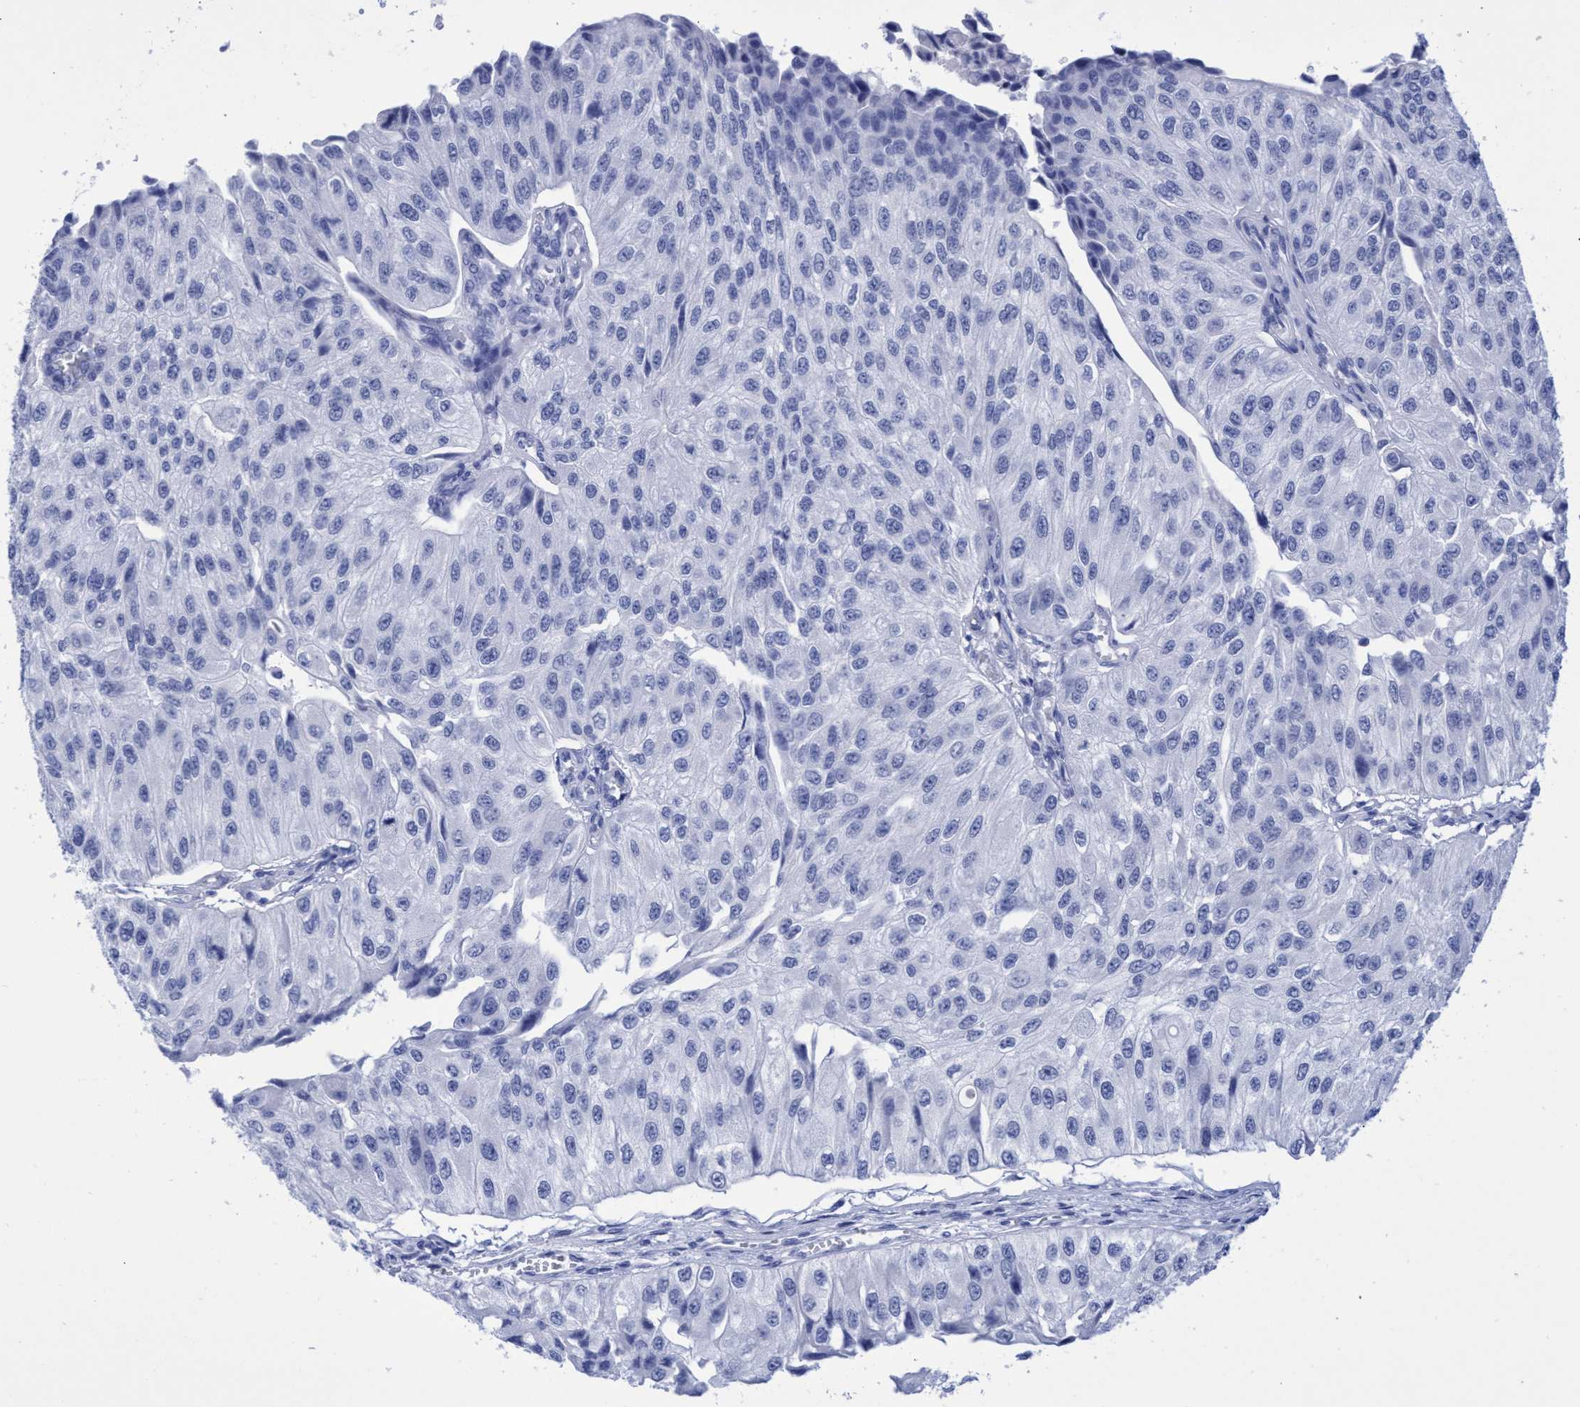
{"staining": {"intensity": "negative", "quantity": "none", "location": "none"}, "tissue": "urothelial cancer", "cell_type": "Tumor cells", "image_type": "cancer", "snomed": [{"axis": "morphology", "description": "Urothelial carcinoma, High grade"}, {"axis": "topography", "description": "Kidney"}, {"axis": "topography", "description": "Urinary bladder"}], "caption": "Immunohistochemical staining of human urothelial cancer reveals no significant staining in tumor cells.", "gene": "INSL6", "patient": {"sex": "male", "age": 77}}